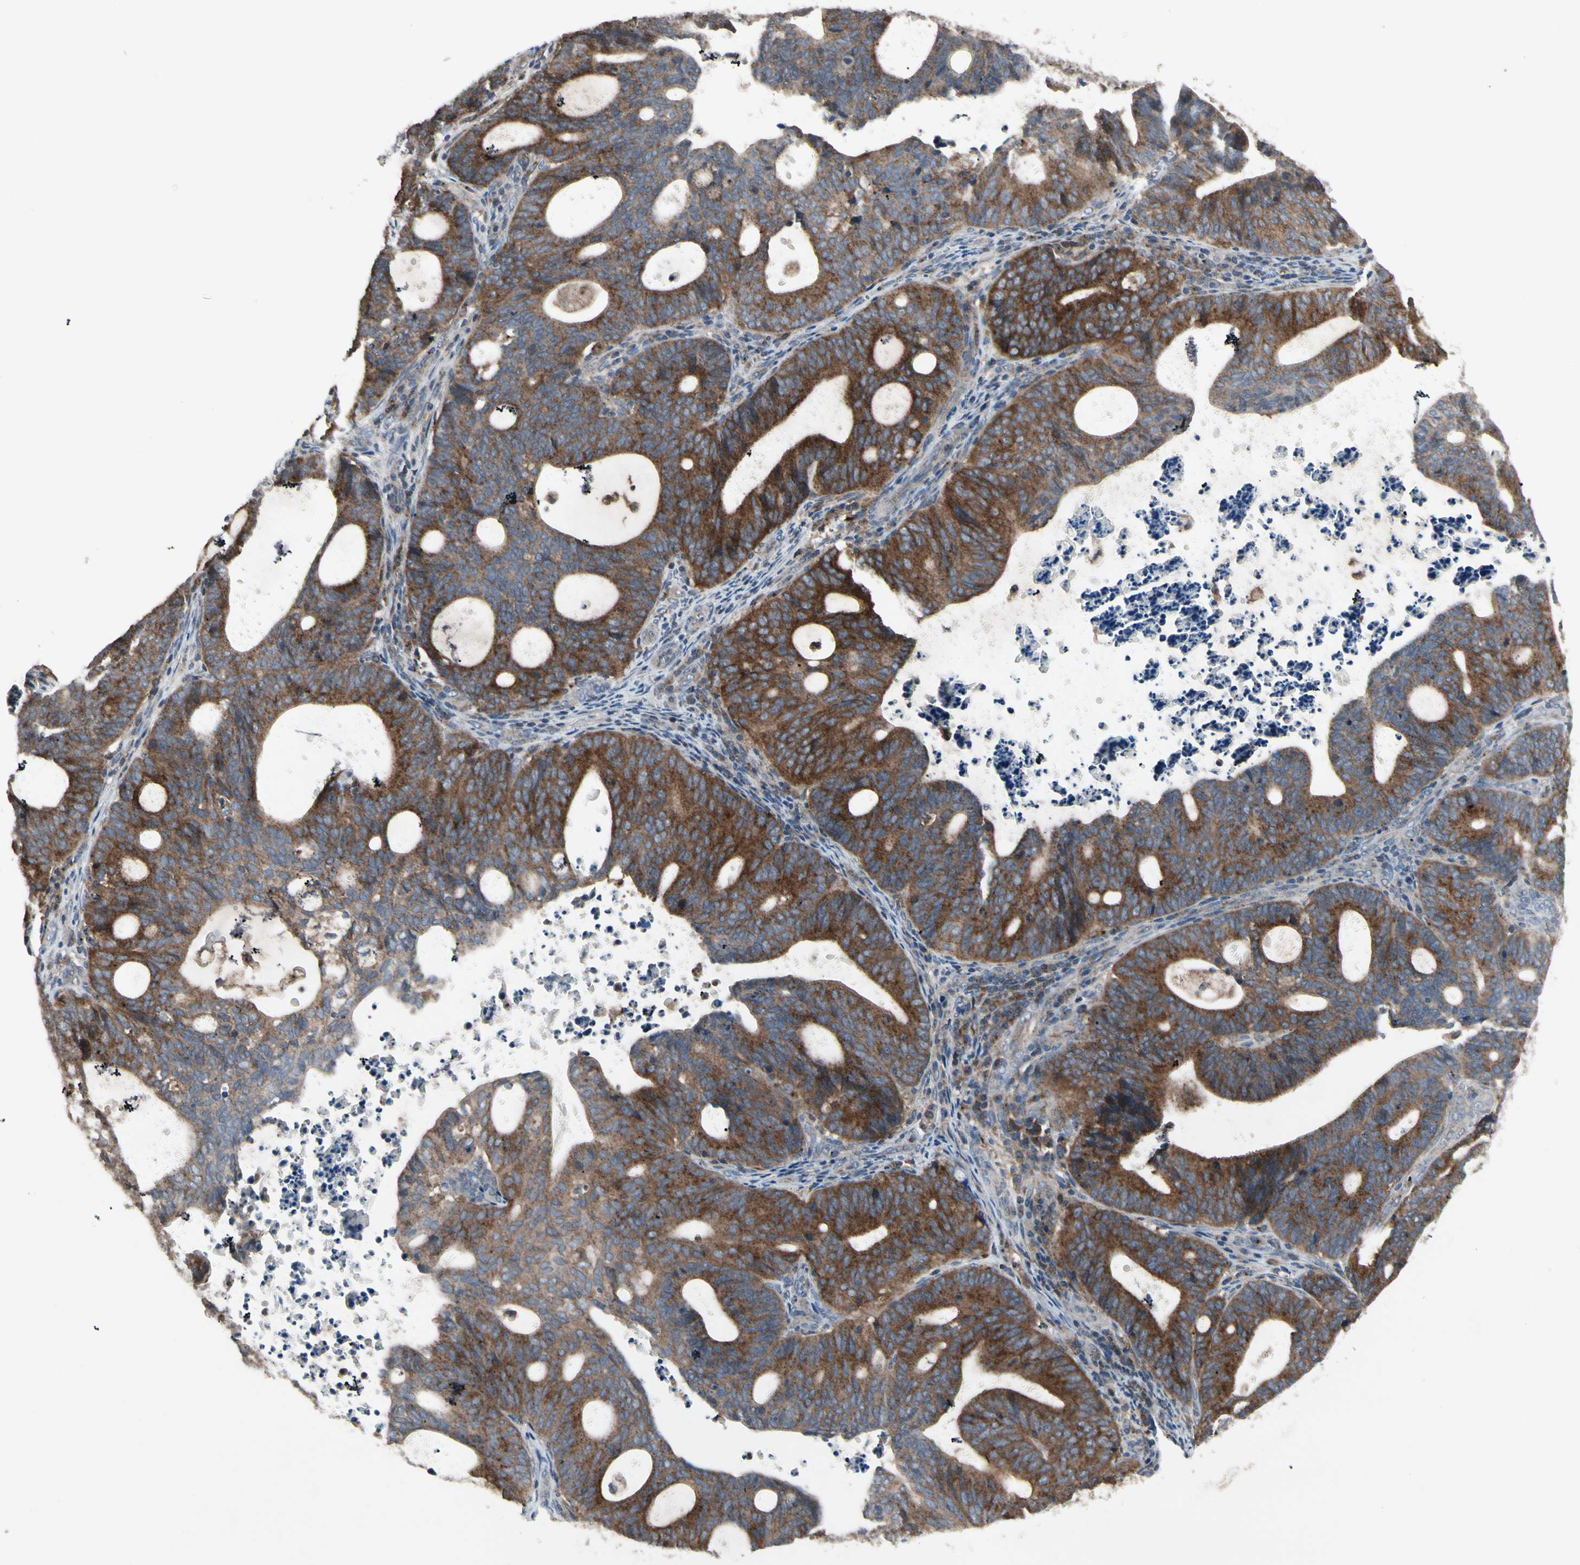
{"staining": {"intensity": "strong", "quantity": ">75%", "location": "cytoplasmic/membranous"}, "tissue": "endometrial cancer", "cell_type": "Tumor cells", "image_type": "cancer", "snomed": [{"axis": "morphology", "description": "Adenocarcinoma, NOS"}, {"axis": "topography", "description": "Uterus"}], "caption": "Immunohistochemical staining of endometrial cancer (adenocarcinoma) shows high levels of strong cytoplasmic/membranous expression in about >75% of tumor cells. The staining is performed using DAB (3,3'-diaminobenzidine) brown chromogen to label protein expression. The nuclei are counter-stained blue using hematoxylin.", "gene": "NMI", "patient": {"sex": "female", "age": 83}}